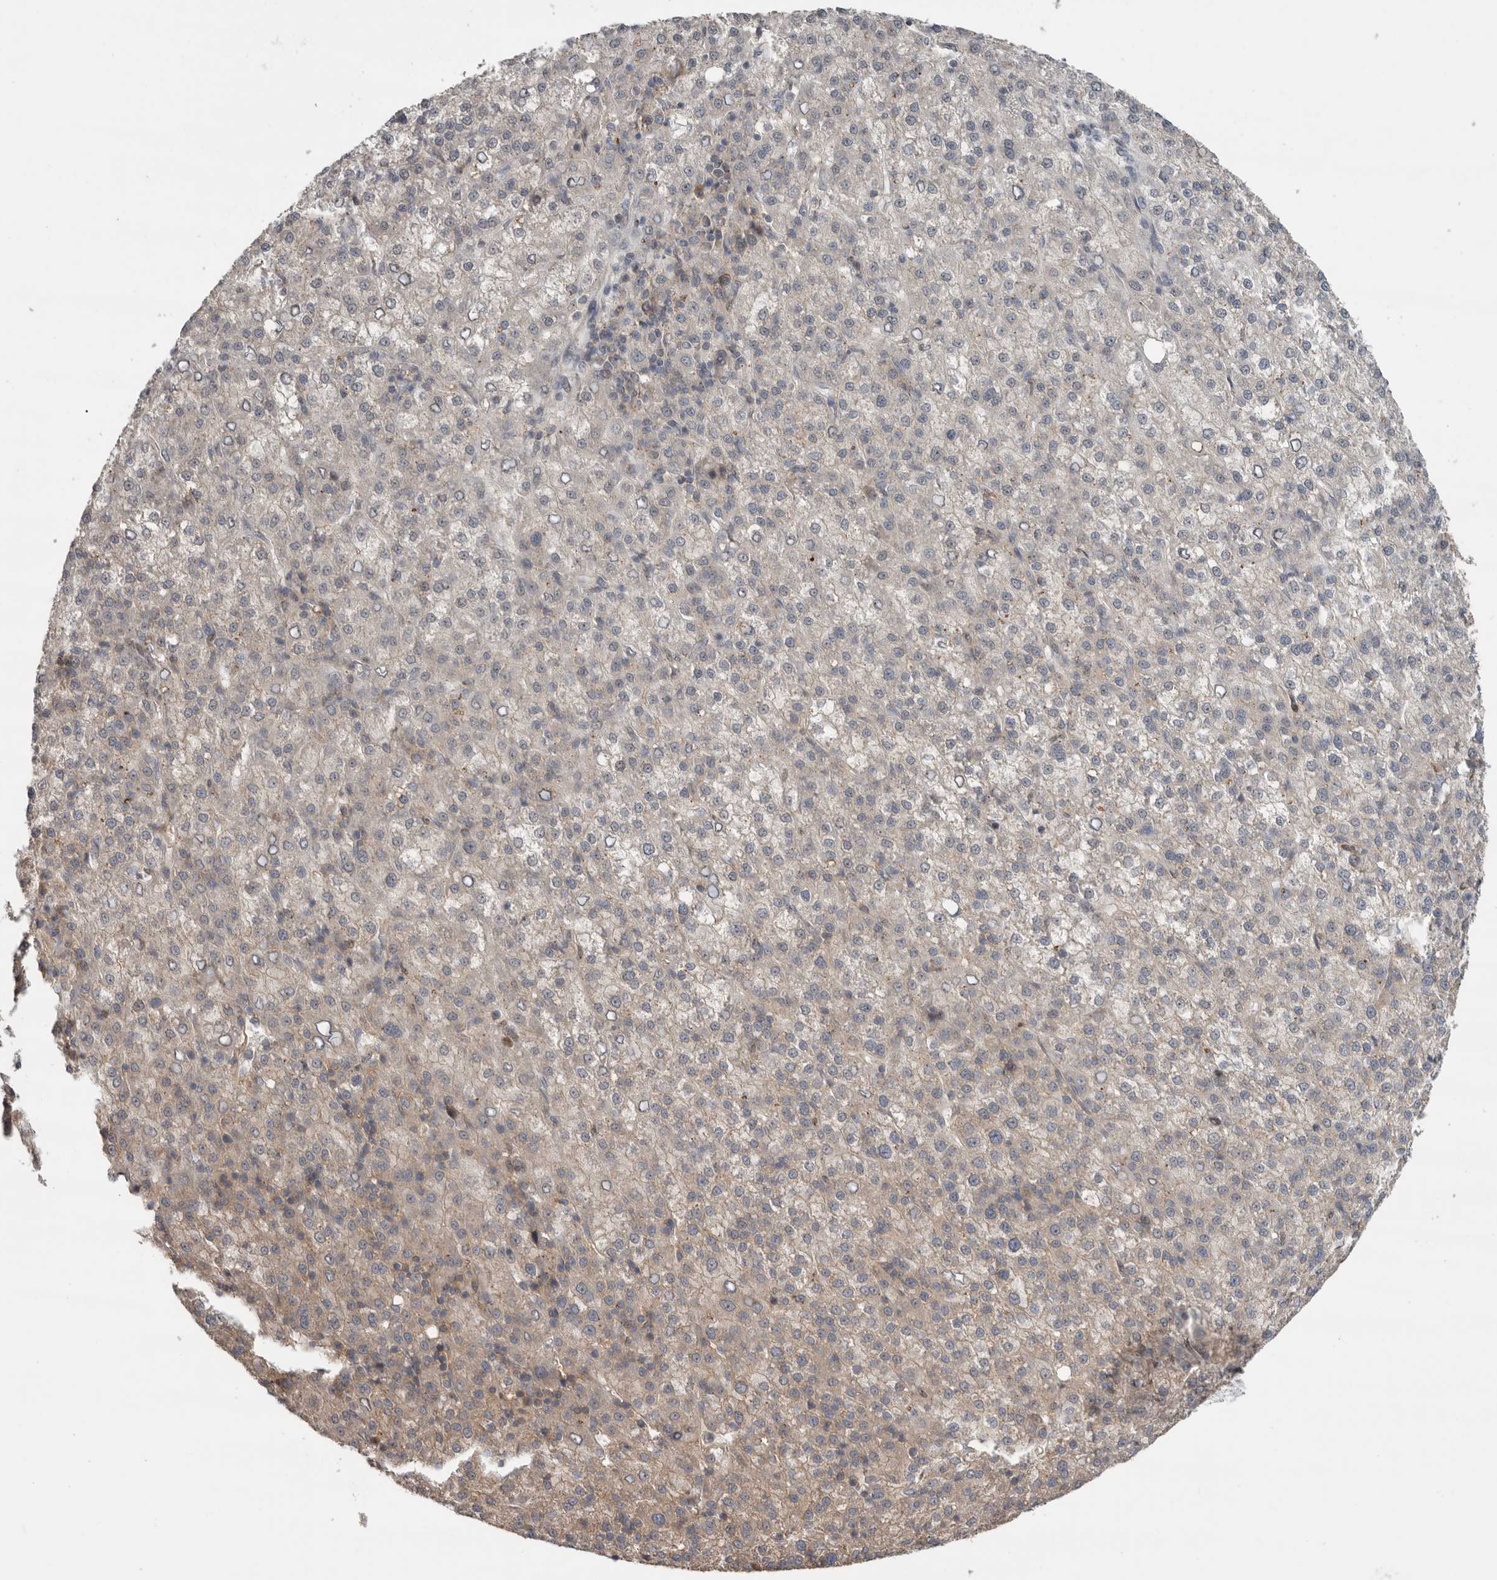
{"staining": {"intensity": "weak", "quantity": "<25%", "location": "cytoplasmic/membranous"}, "tissue": "liver cancer", "cell_type": "Tumor cells", "image_type": "cancer", "snomed": [{"axis": "morphology", "description": "Carcinoma, Hepatocellular, NOS"}, {"axis": "topography", "description": "Liver"}], "caption": "Tumor cells show no significant protein staining in liver cancer.", "gene": "KLK5", "patient": {"sex": "female", "age": 58}}